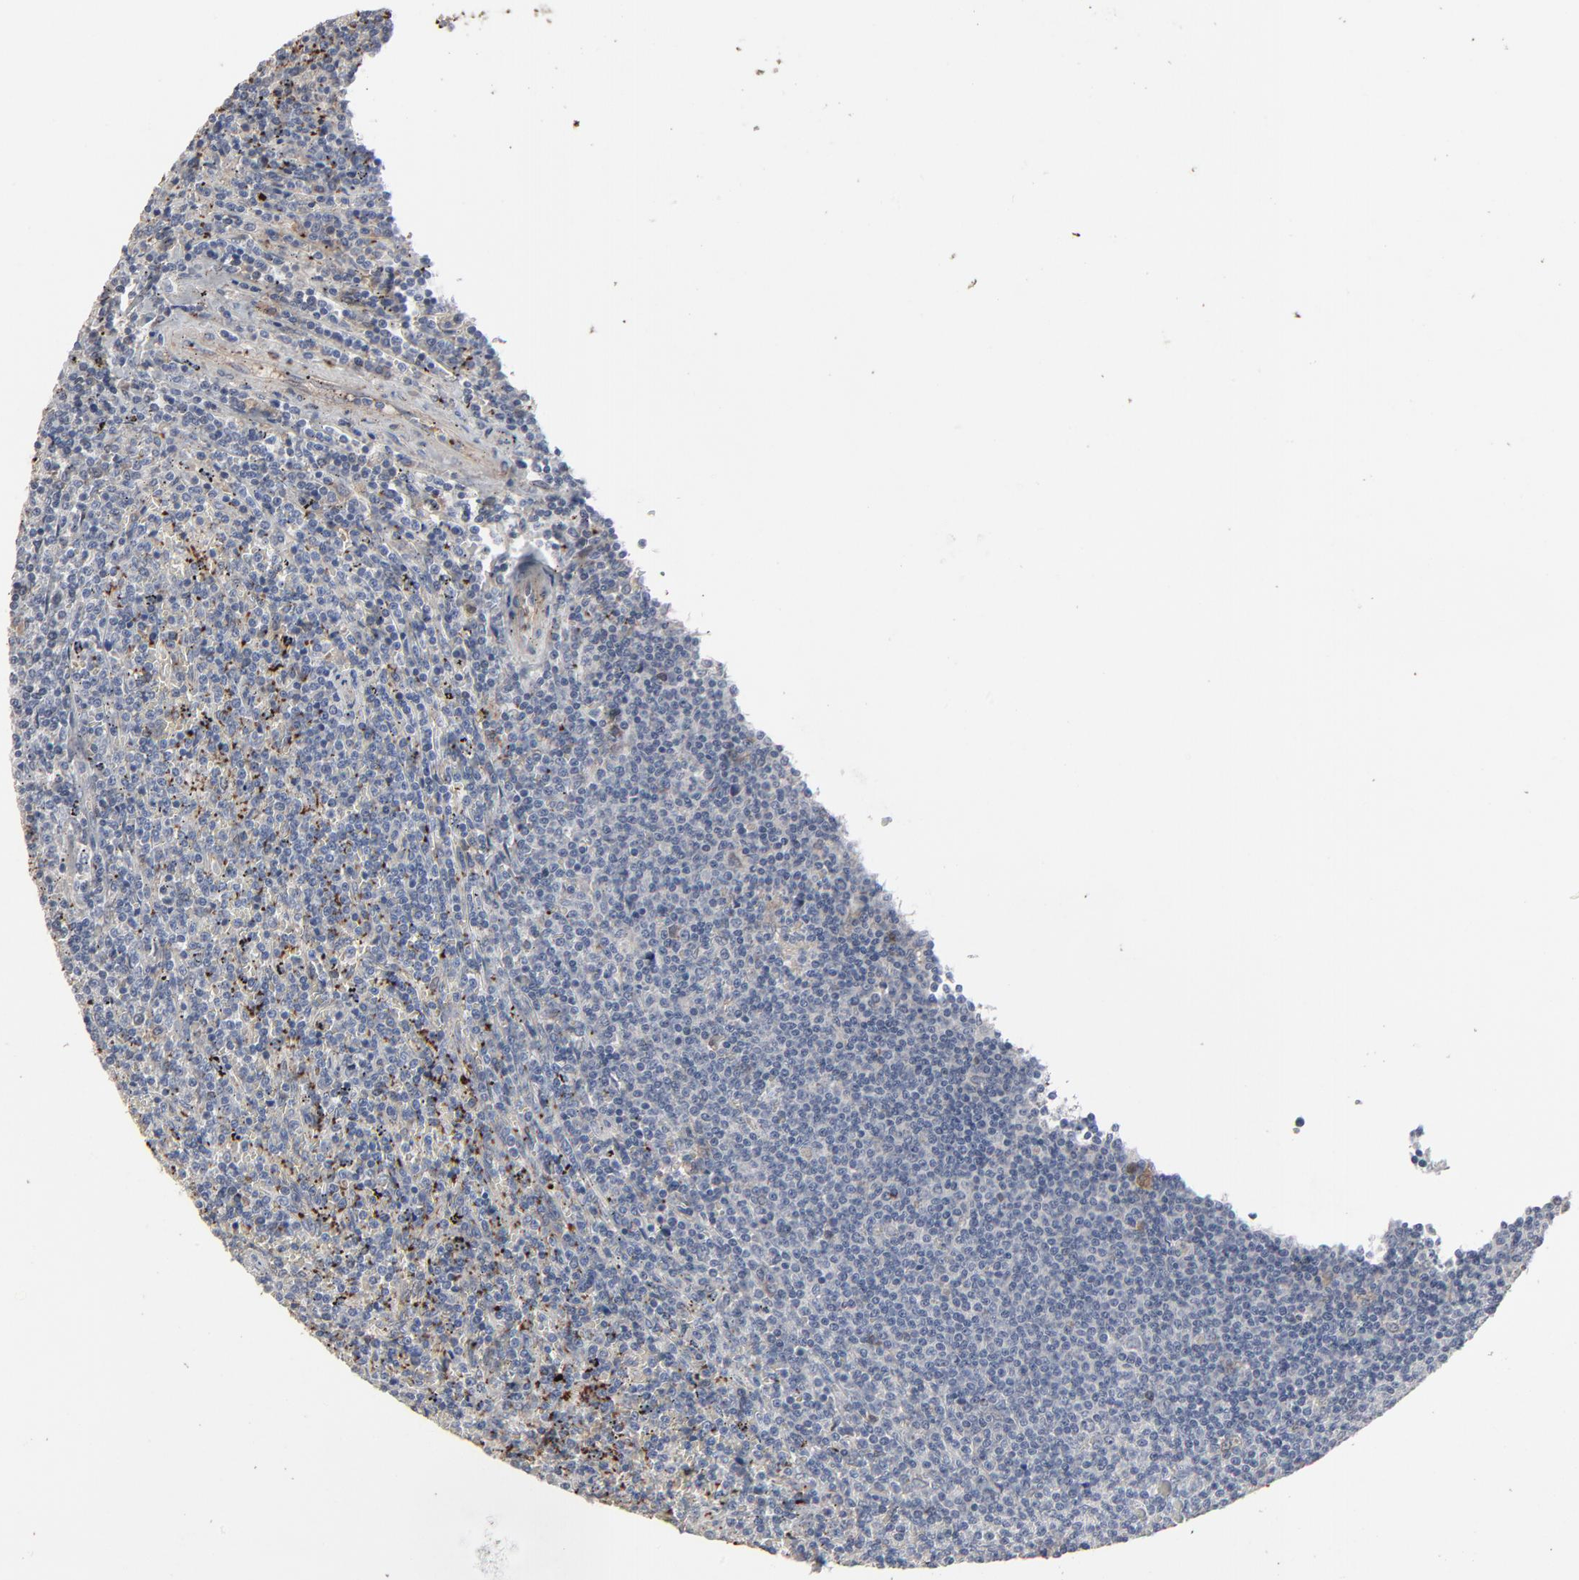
{"staining": {"intensity": "weak", "quantity": "<25%", "location": "cytoplasmic/membranous"}, "tissue": "lymphoma", "cell_type": "Tumor cells", "image_type": "cancer", "snomed": [{"axis": "morphology", "description": "Malignant lymphoma, non-Hodgkin's type, Low grade"}, {"axis": "topography", "description": "Spleen"}], "caption": "Tumor cells are negative for protein expression in human lymphoma.", "gene": "JAM3", "patient": {"sex": "female", "age": 50}}